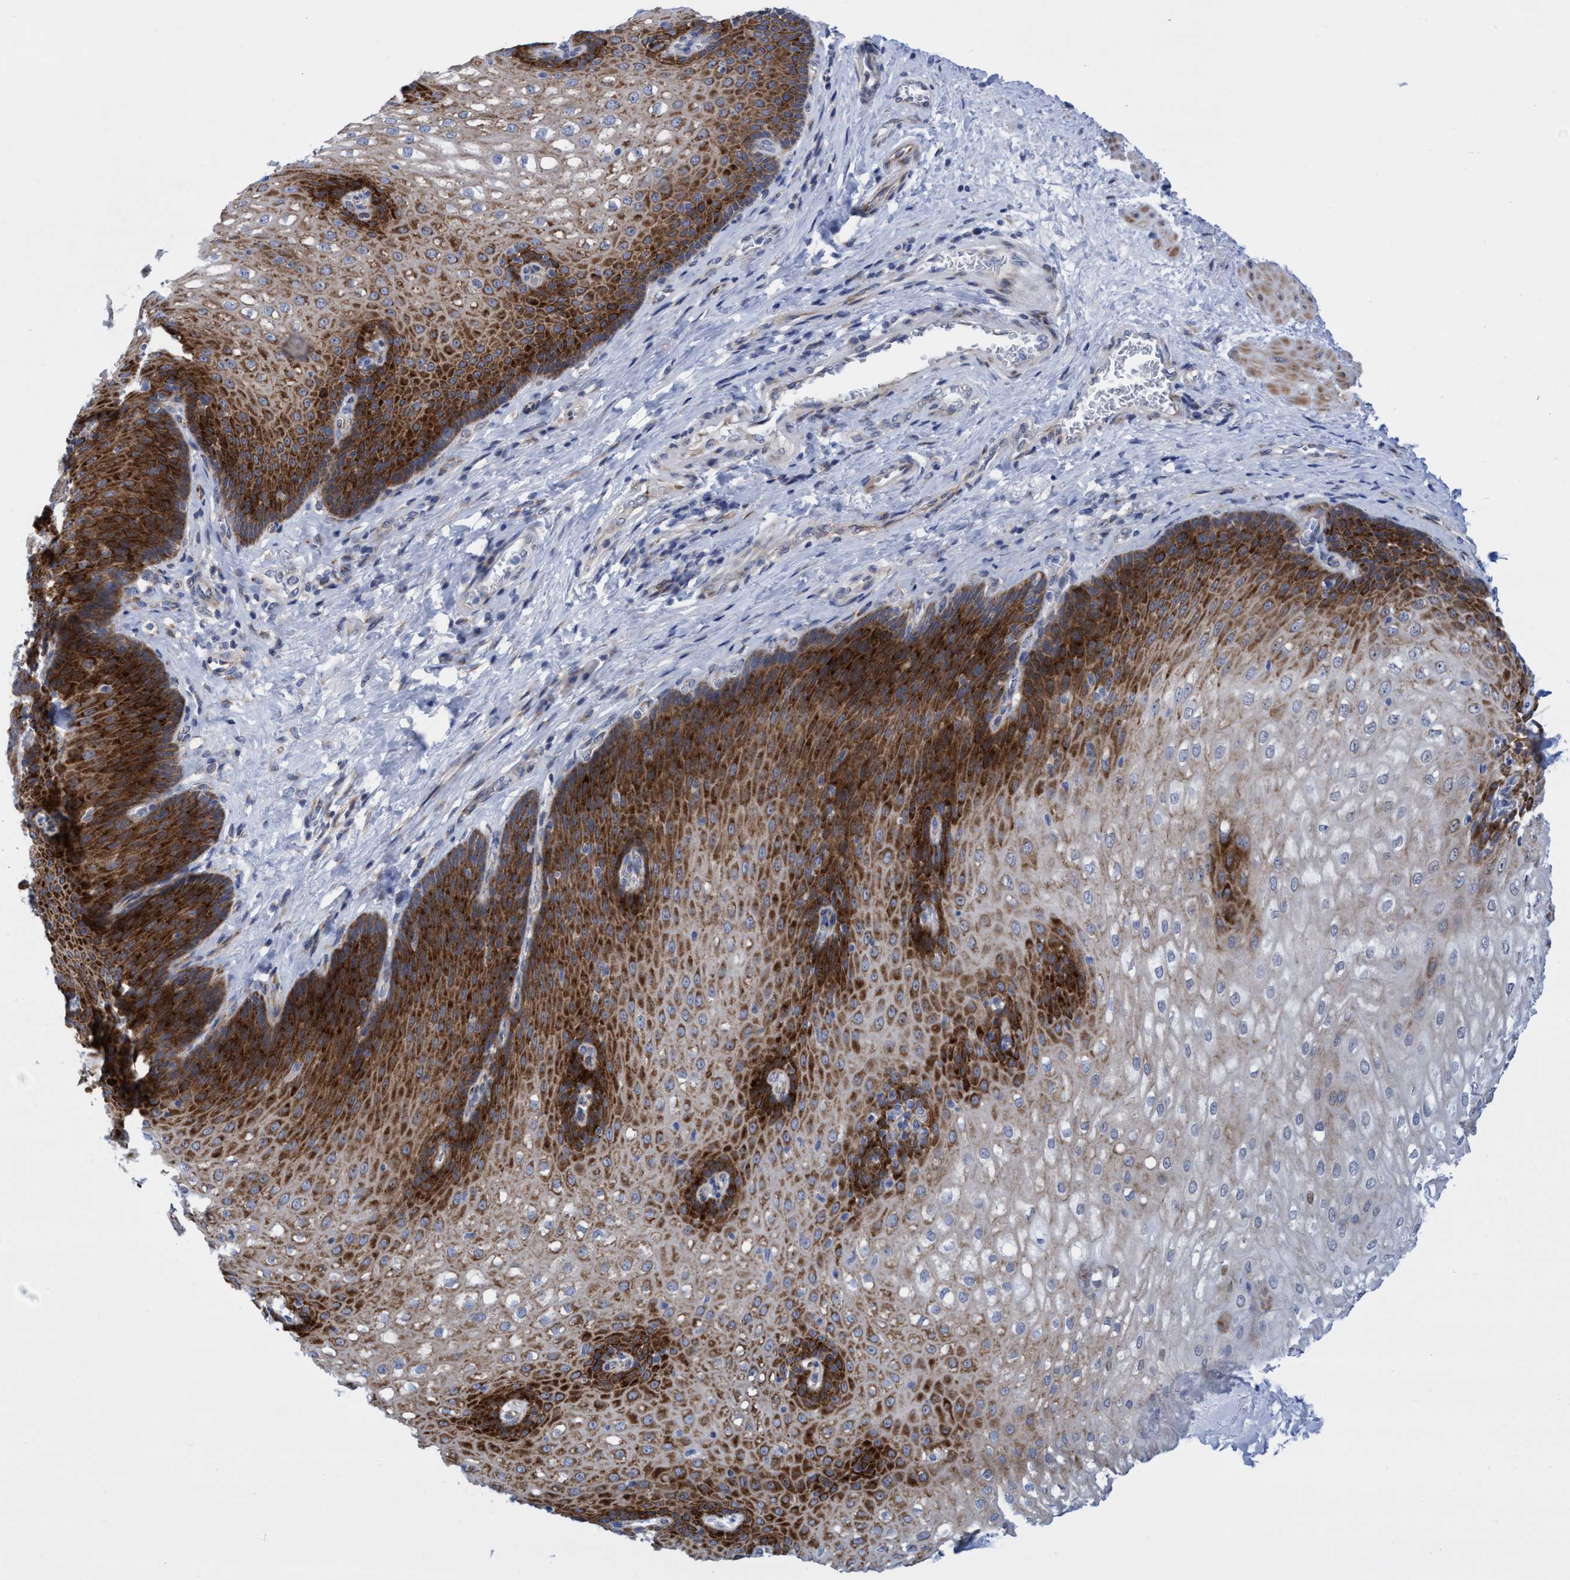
{"staining": {"intensity": "strong", "quantity": ">75%", "location": "cytoplasmic/membranous"}, "tissue": "esophagus", "cell_type": "Squamous epithelial cells", "image_type": "normal", "snomed": [{"axis": "morphology", "description": "Normal tissue, NOS"}, {"axis": "topography", "description": "Esophagus"}], "caption": "Protein expression by immunohistochemistry (IHC) reveals strong cytoplasmic/membranous expression in approximately >75% of squamous epithelial cells in normal esophagus. Using DAB (brown) and hematoxylin (blue) stains, captured at high magnification using brightfield microscopy.", "gene": "R3HCC1", "patient": {"sex": "male", "age": 48}}